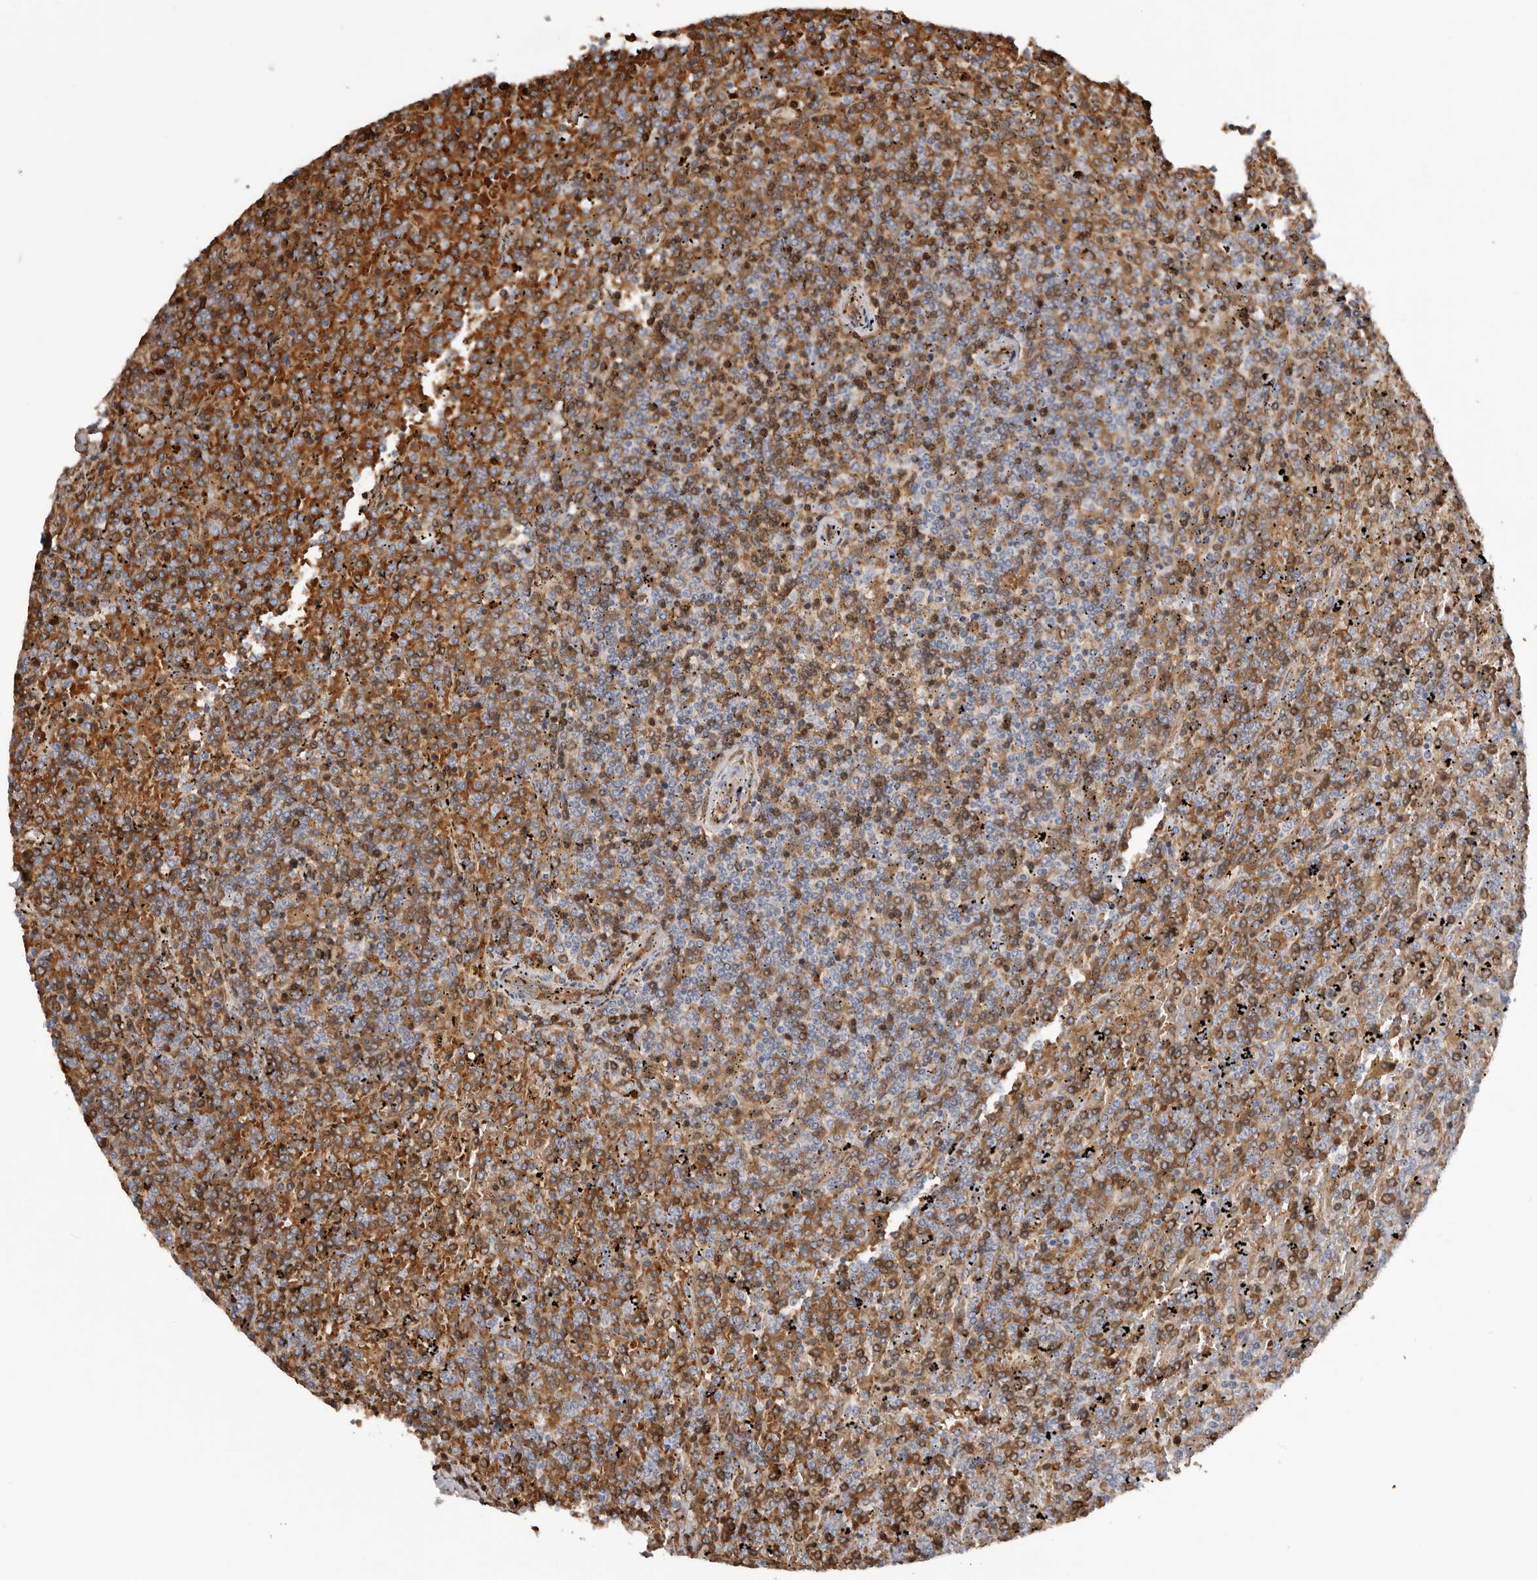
{"staining": {"intensity": "moderate", "quantity": "25%-75%", "location": "cytoplasmic/membranous"}, "tissue": "lymphoma", "cell_type": "Tumor cells", "image_type": "cancer", "snomed": [{"axis": "morphology", "description": "Malignant lymphoma, non-Hodgkin's type, Low grade"}, {"axis": "topography", "description": "Spleen"}], "caption": "A high-resolution micrograph shows immunohistochemistry staining of lymphoma, which reveals moderate cytoplasmic/membranous positivity in approximately 25%-75% of tumor cells.", "gene": "TNR", "patient": {"sex": "female", "age": 19}}